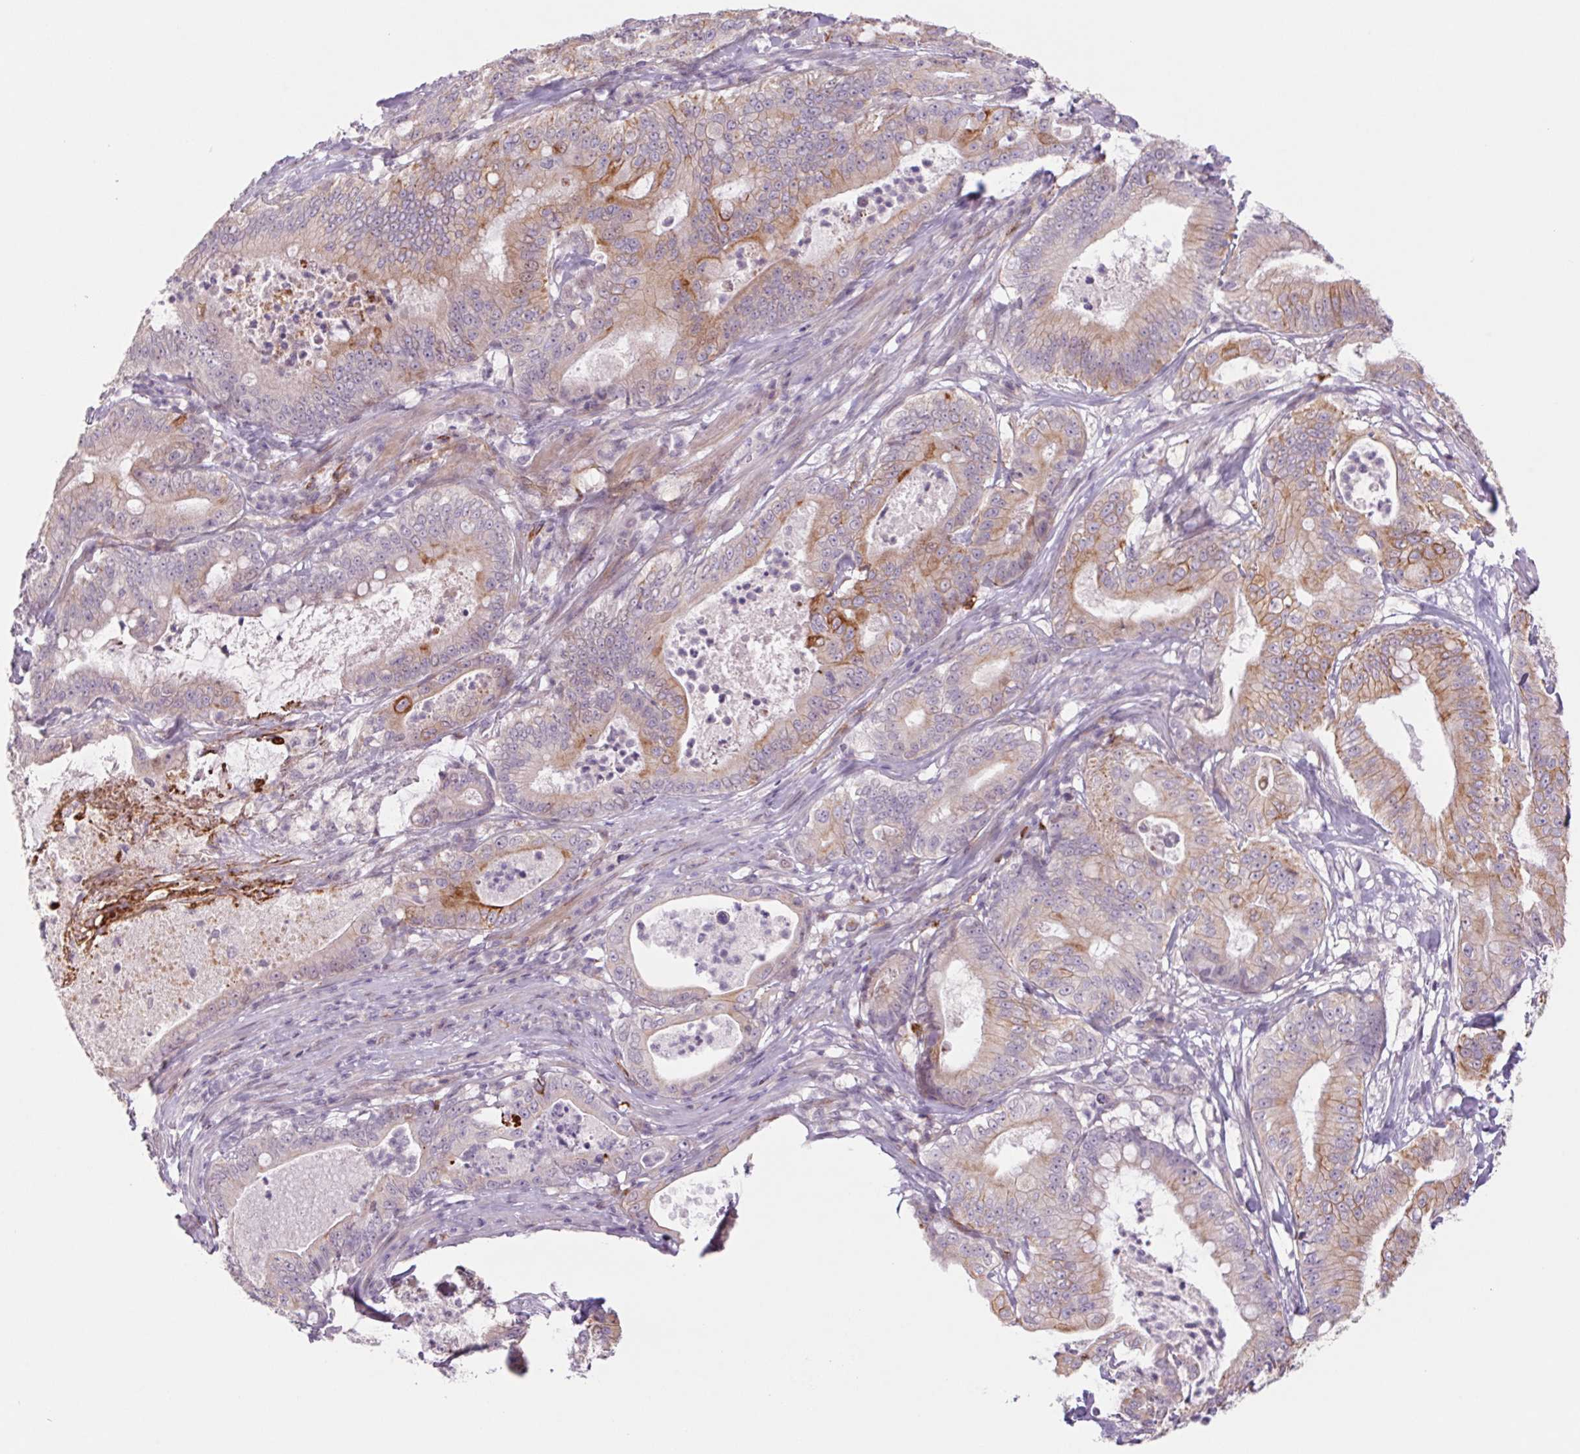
{"staining": {"intensity": "weak", "quantity": "25%-75%", "location": "cytoplasmic/membranous"}, "tissue": "pancreatic cancer", "cell_type": "Tumor cells", "image_type": "cancer", "snomed": [{"axis": "morphology", "description": "Adenocarcinoma, NOS"}, {"axis": "topography", "description": "Pancreas"}], "caption": "Approximately 25%-75% of tumor cells in pancreatic cancer display weak cytoplasmic/membranous protein expression as visualized by brown immunohistochemical staining.", "gene": "MS4A13", "patient": {"sex": "male", "age": 71}}